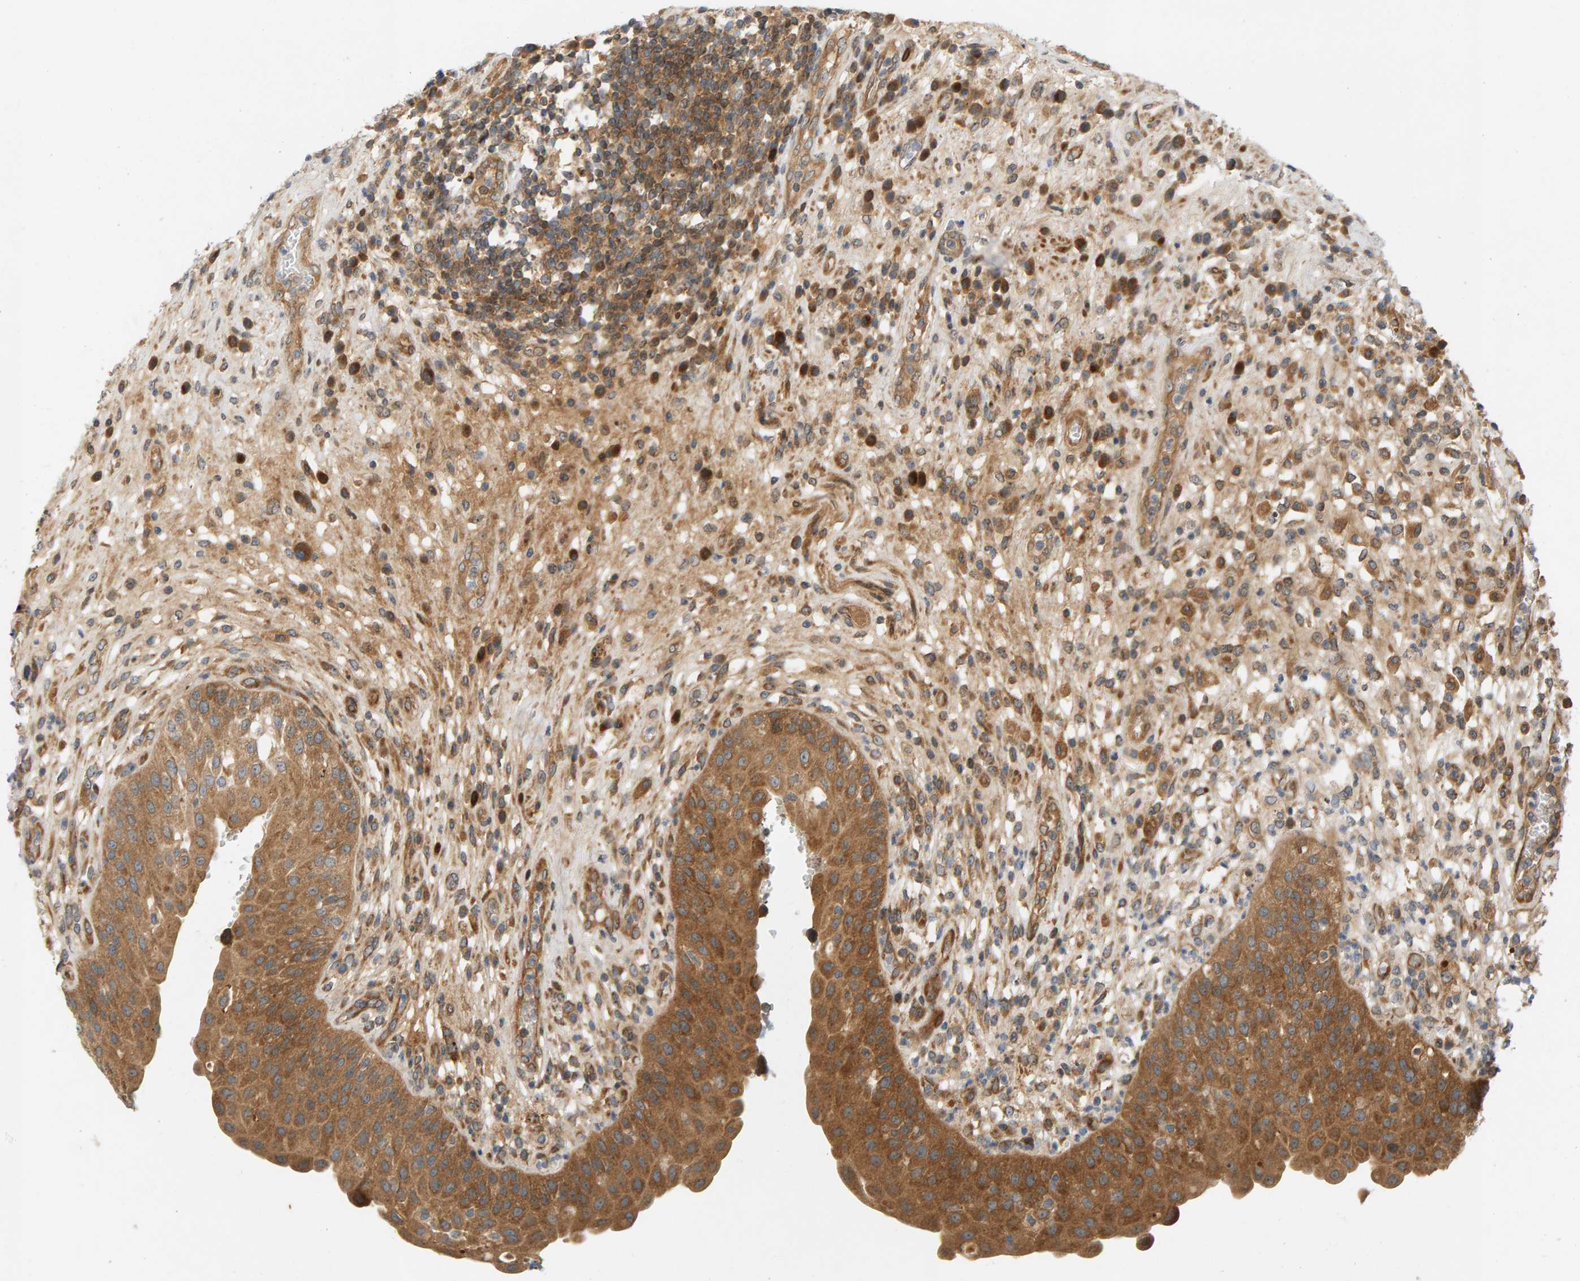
{"staining": {"intensity": "moderate", "quantity": ">75%", "location": "cytoplasmic/membranous"}, "tissue": "urinary bladder", "cell_type": "Urothelial cells", "image_type": "normal", "snomed": [{"axis": "morphology", "description": "Normal tissue, NOS"}, {"axis": "topography", "description": "Urinary bladder"}], "caption": "Urinary bladder stained for a protein exhibits moderate cytoplasmic/membranous positivity in urothelial cells.", "gene": "BAHCC1", "patient": {"sex": "female", "age": 62}}